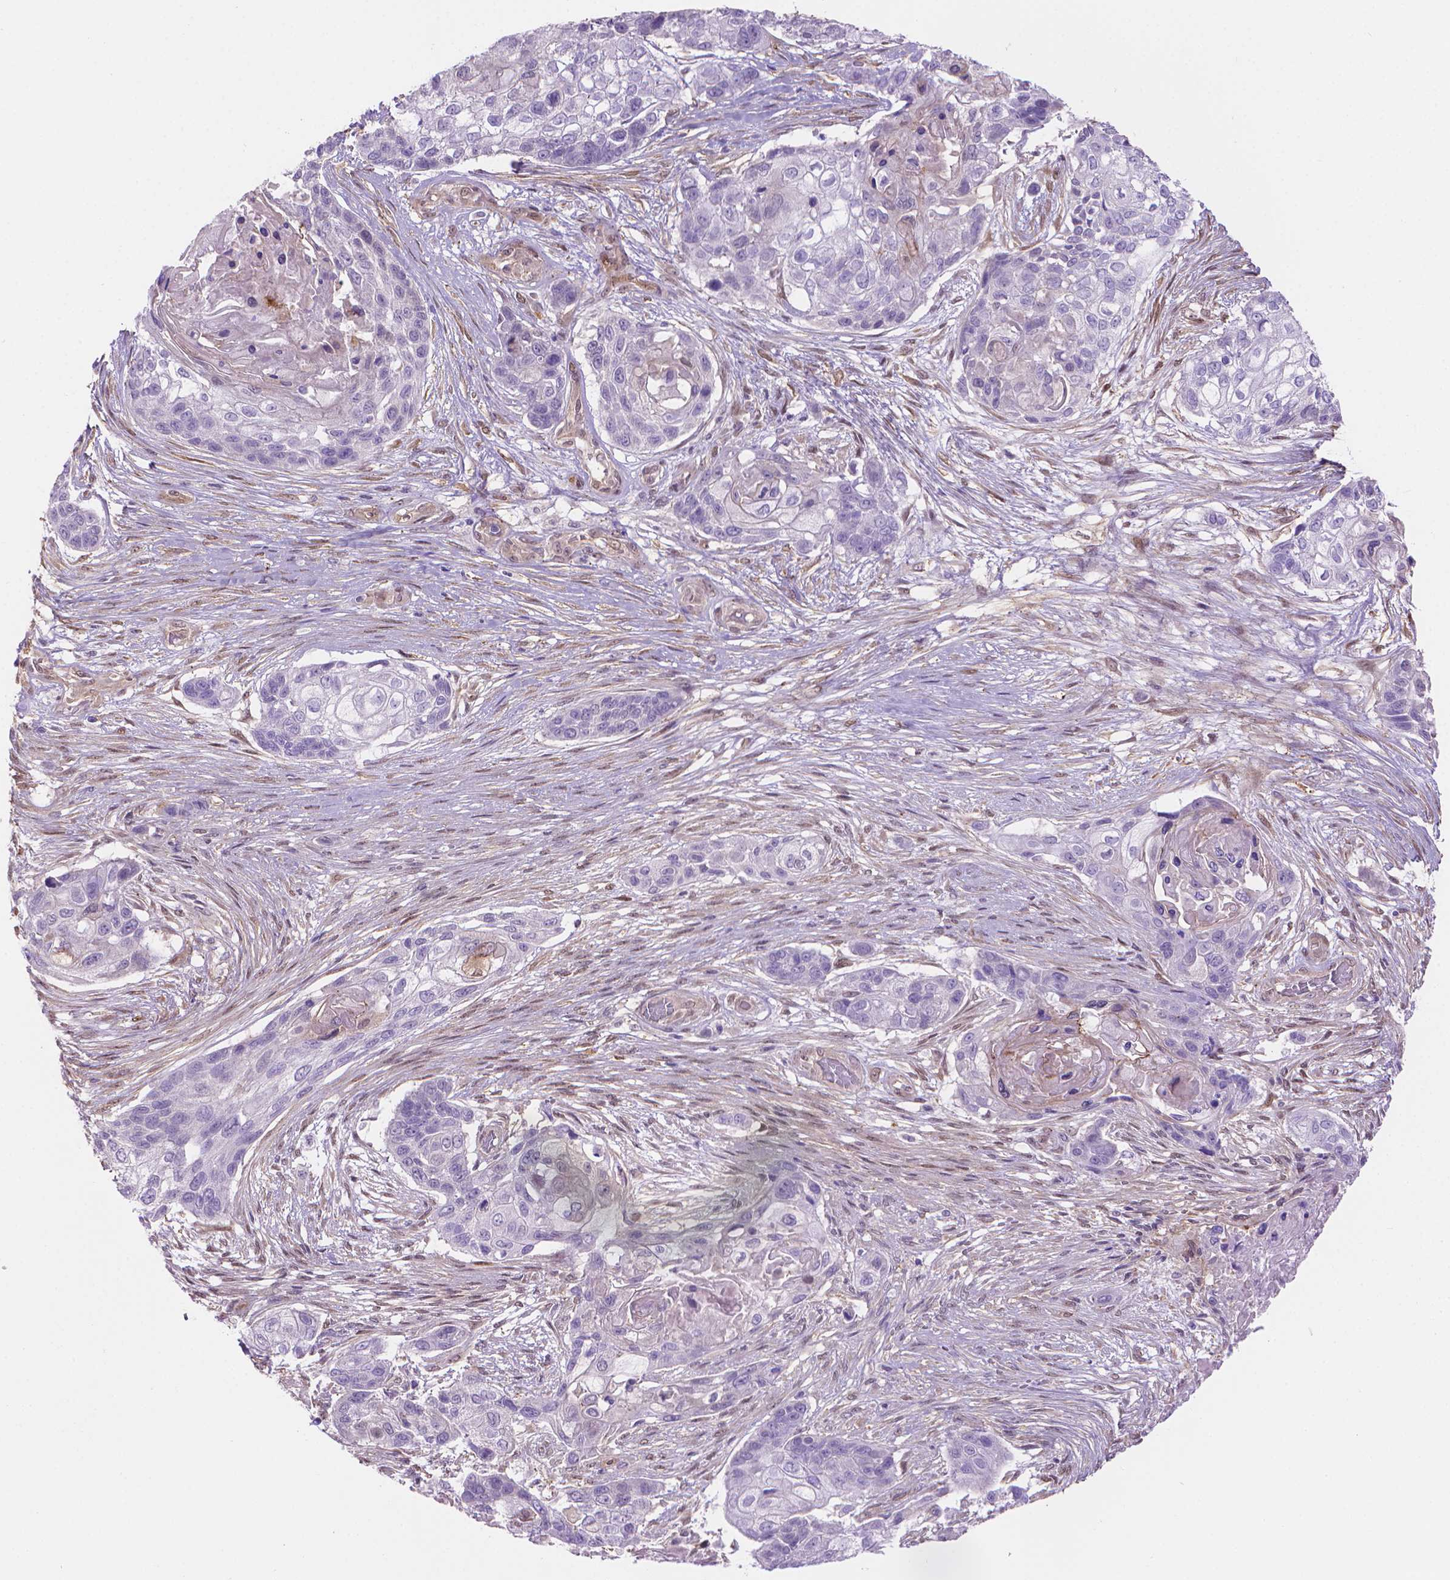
{"staining": {"intensity": "negative", "quantity": "none", "location": "none"}, "tissue": "lung cancer", "cell_type": "Tumor cells", "image_type": "cancer", "snomed": [{"axis": "morphology", "description": "Squamous cell carcinoma, NOS"}, {"axis": "topography", "description": "Lung"}], "caption": "Immunohistochemistry (IHC) photomicrograph of lung cancer stained for a protein (brown), which reveals no staining in tumor cells. Brightfield microscopy of immunohistochemistry (IHC) stained with DAB (3,3'-diaminobenzidine) (brown) and hematoxylin (blue), captured at high magnification.", "gene": "CLIC4", "patient": {"sex": "male", "age": 69}}